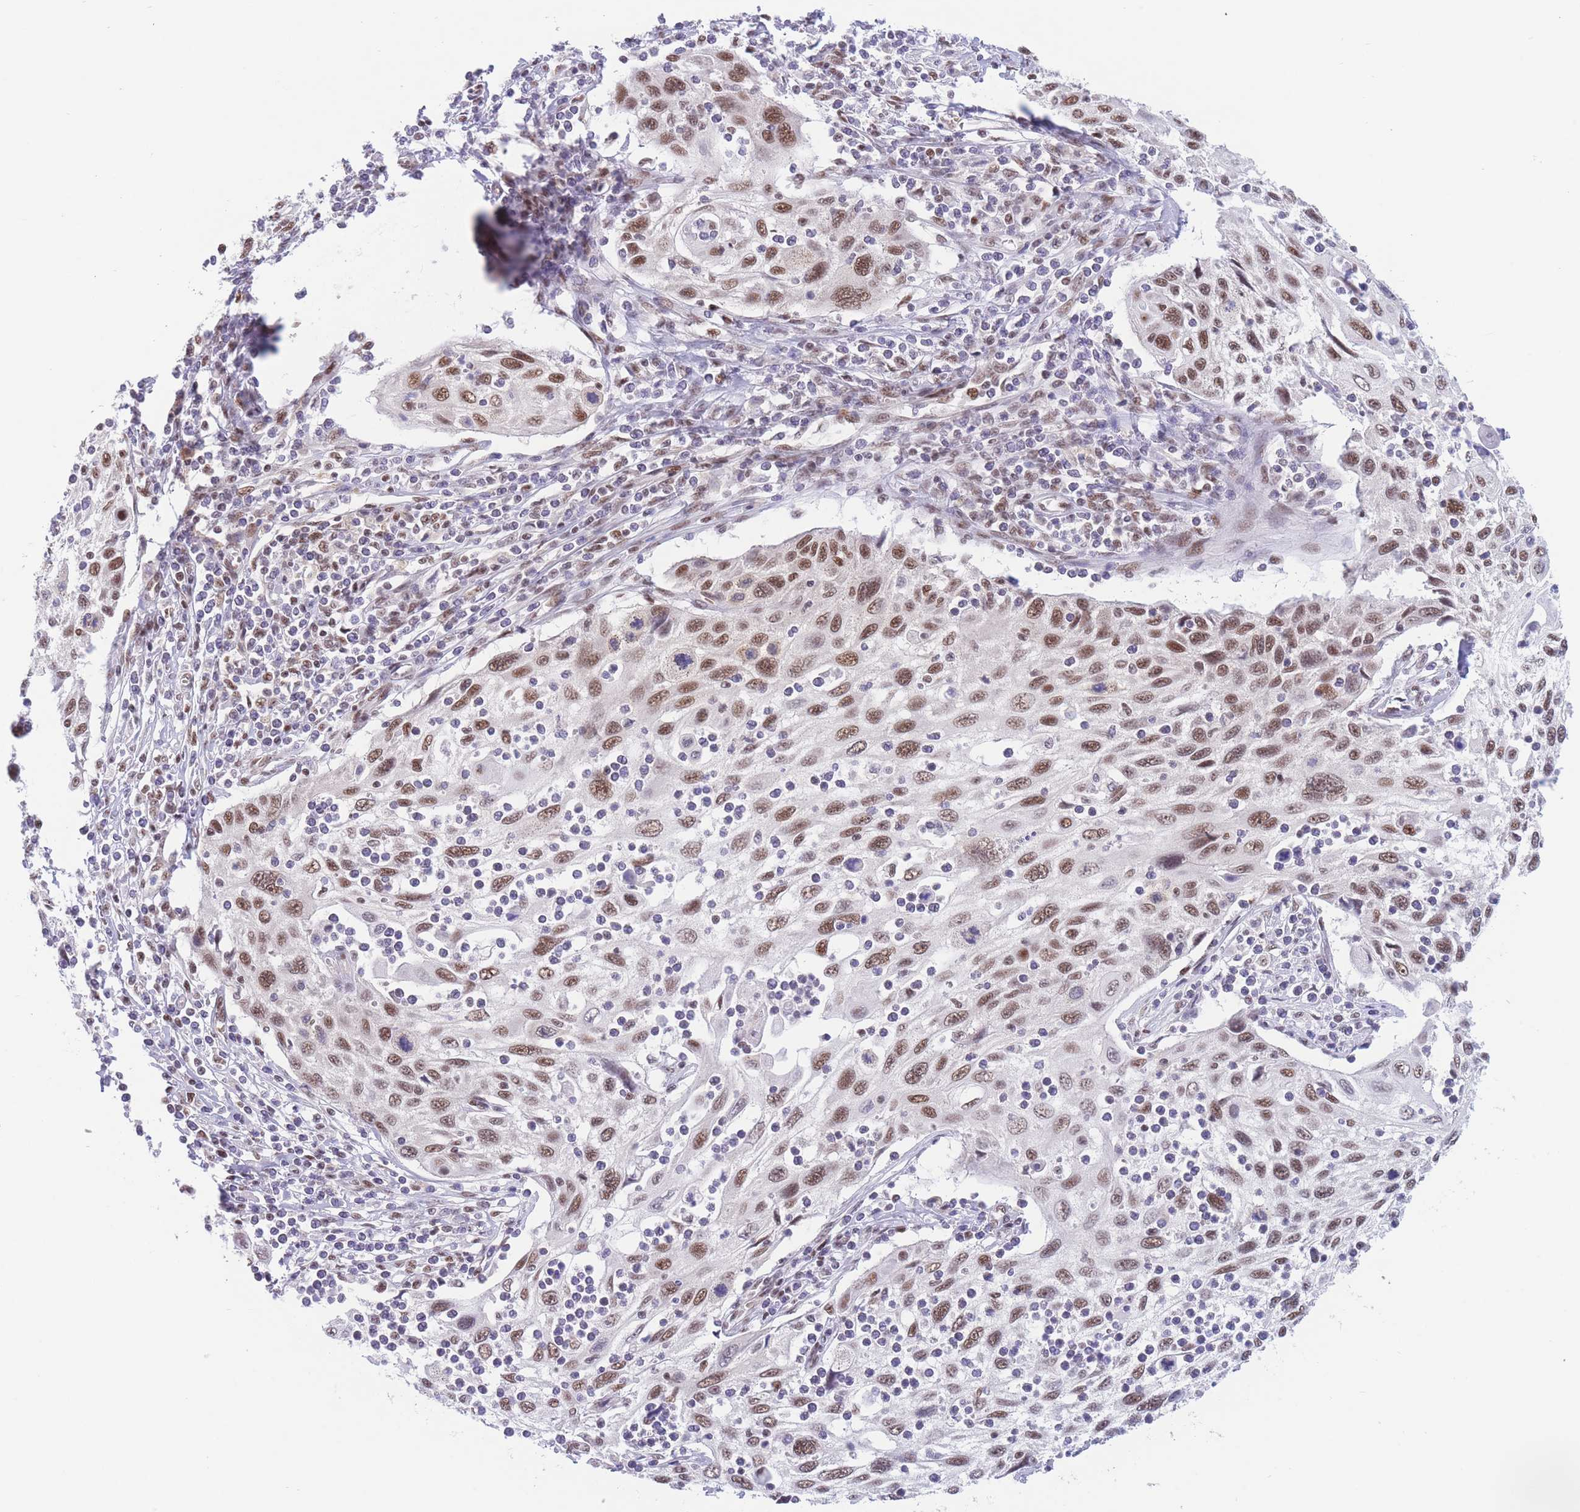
{"staining": {"intensity": "moderate", "quantity": ">75%", "location": "nuclear"}, "tissue": "cervical cancer", "cell_type": "Tumor cells", "image_type": "cancer", "snomed": [{"axis": "morphology", "description": "Squamous cell carcinoma, NOS"}, {"axis": "topography", "description": "Cervix"}], "caption": "A photomicrograph of squamous cell carcinoma (cervical) stained for a protein displays moderate nuclear brown staining in tumor cells.", "gene": "SMAD9", "patient": {"sex": "female", "age": 70}}